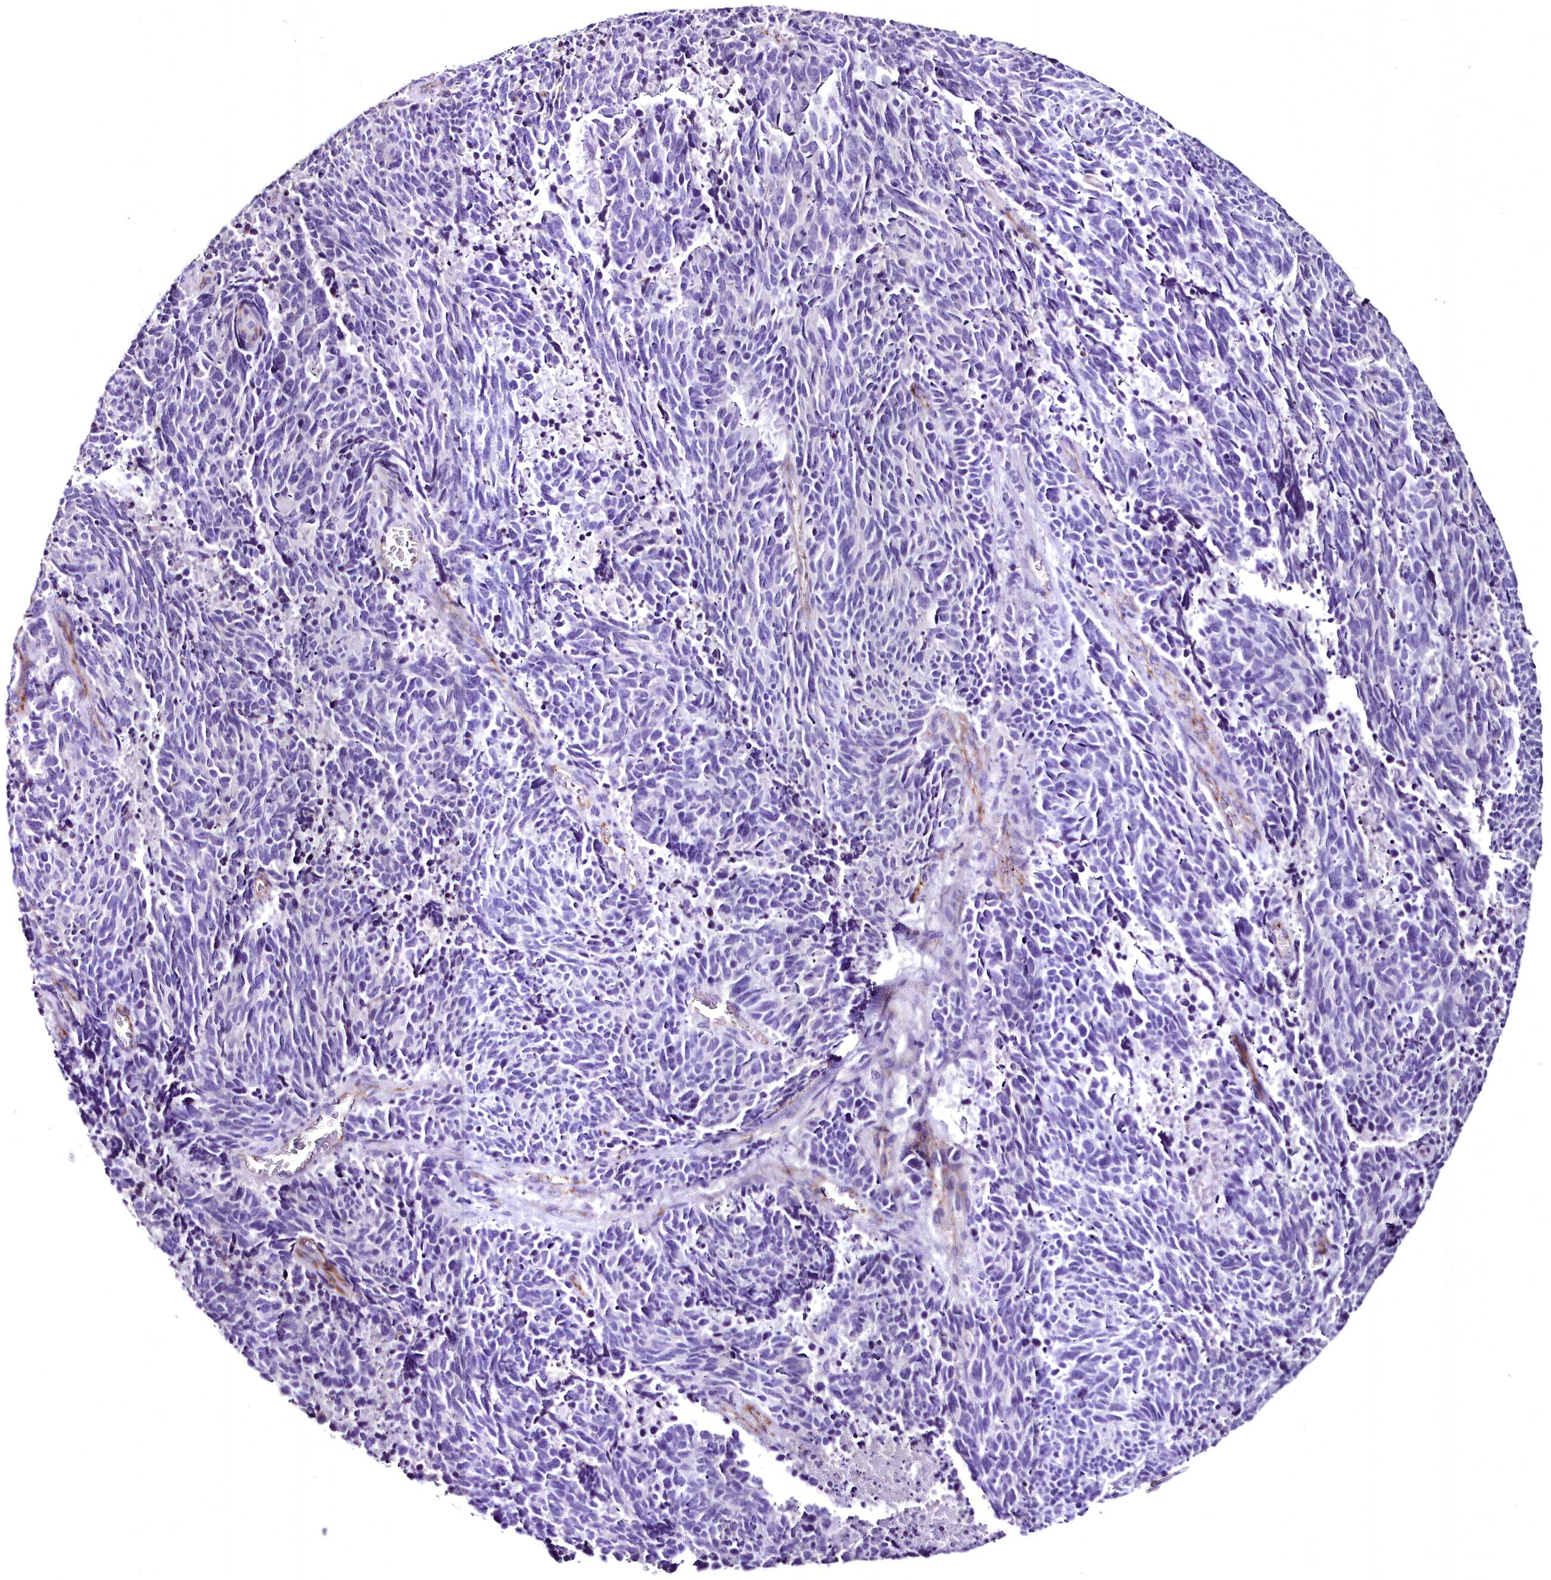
{"staining": {"intensity": "negative", "quantity": "none", "location": "none"}, "tissue": "cervical cancer", "cell_type": "Tumor cells", "image_type": "cancer", "snomed": [{"axis": "morphology", "description": "Squamous cell carcinoma, NOS"}, {"axis": "topography", "description": "Cervix"}], "caption": "DAB (3,3'-diaminobenzidine) immunohistochemical staining of human squamous cell carcinoma (cervical) shows no significant expression in tumor cells.", "gene": "MS4A18", "patient": {"sex": "female", "age": 29}}